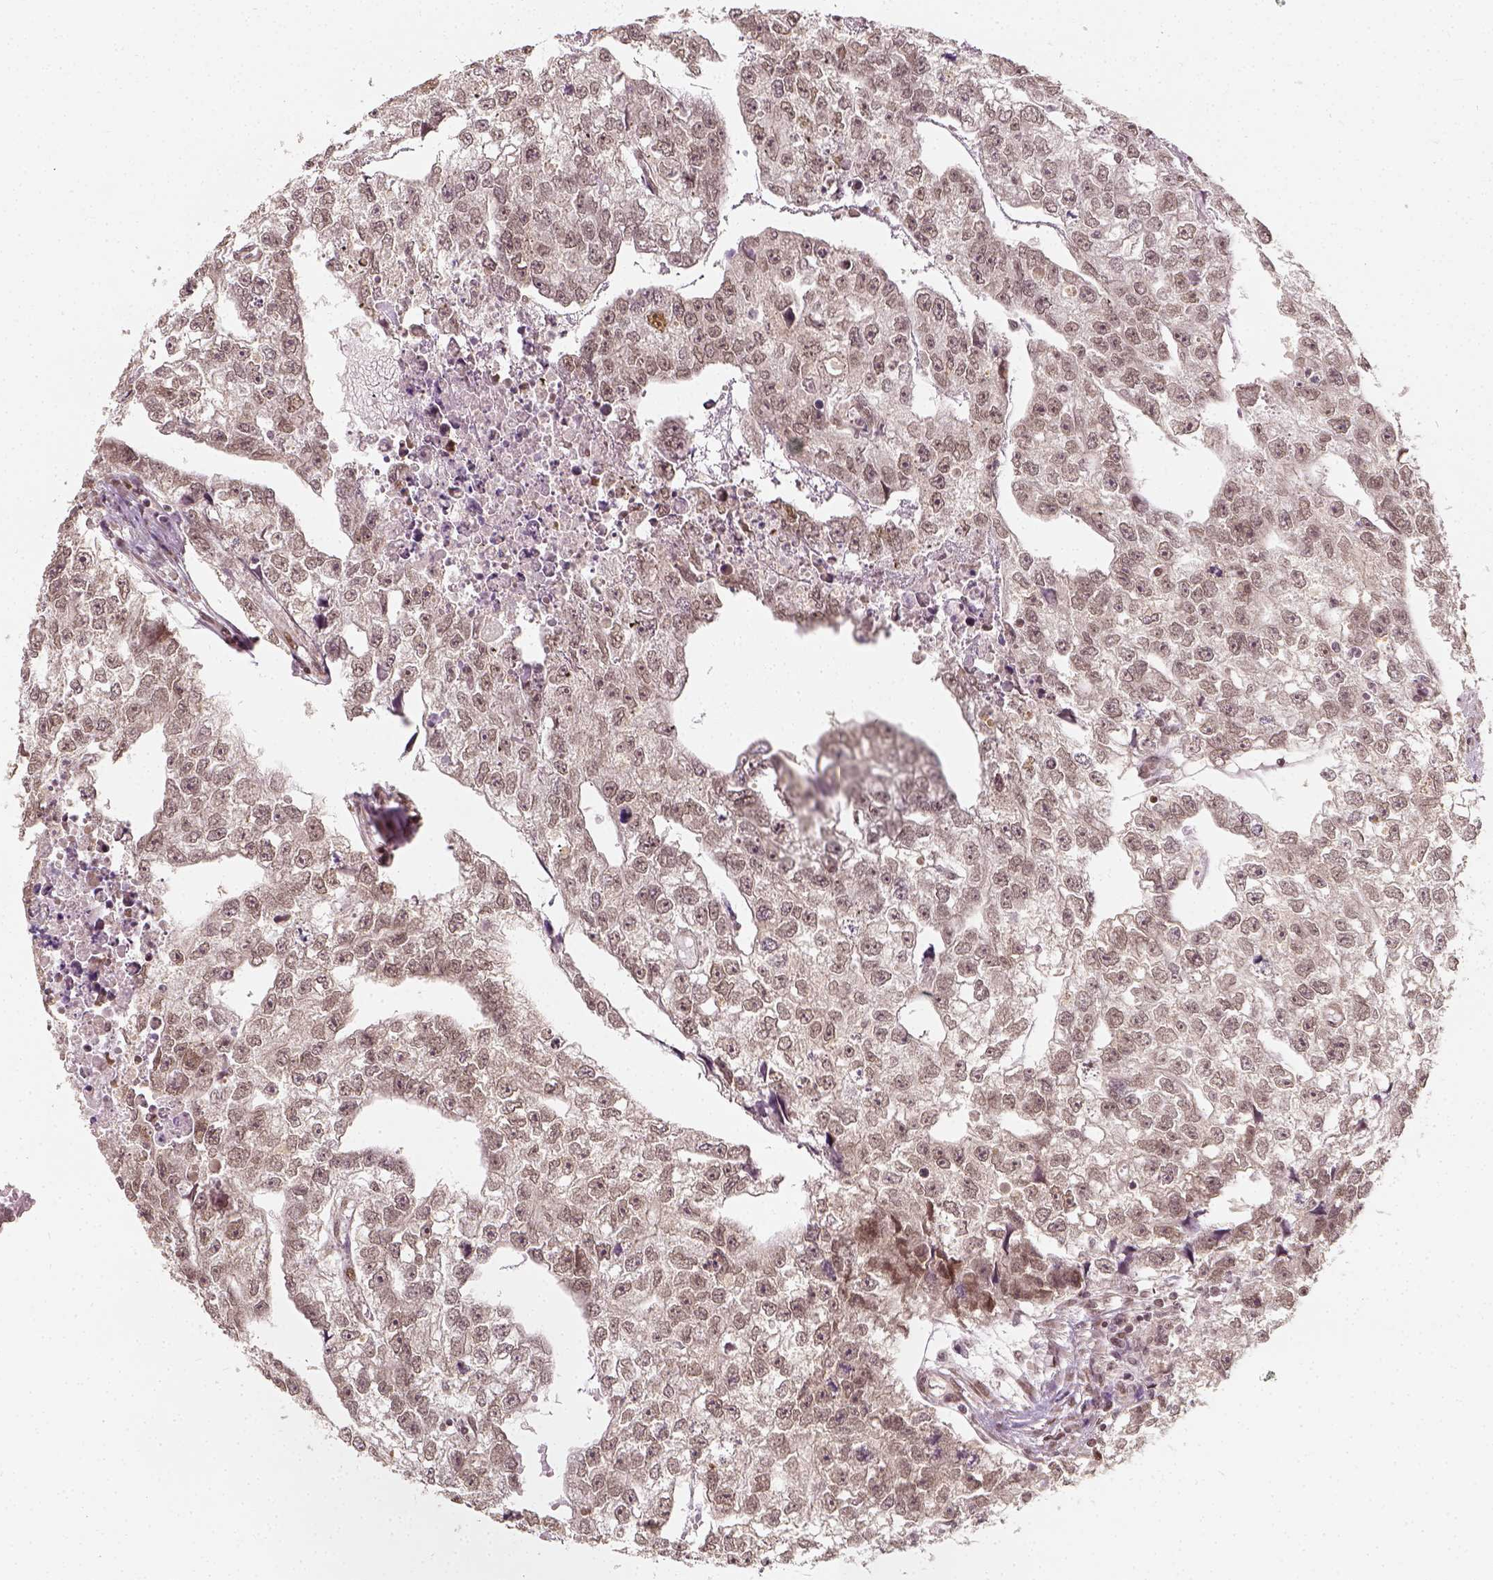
{"staining": {"intensity": "weak", "quantity": ">75%", "location": "nuclear"}, "tissue": "testis cancer", "cell_type": "Tumor cells", "image_type": "cancer", "snomed": [{"axis": "morphology", "description": "Carcinoma, Embryonal, NOS"}, {"axis": "morphology", "description": "Teratoma, malignant, NOS"}, {"axis": "topography", "description": "Testis"}], "caption": "Immunohistochemical staining of testis cancer displays low levels of weak nuclear positivity in approximately >75% of tumor cells.", "gene": "ZMAT3", "patient": {"sex": "male", "age": 44}}